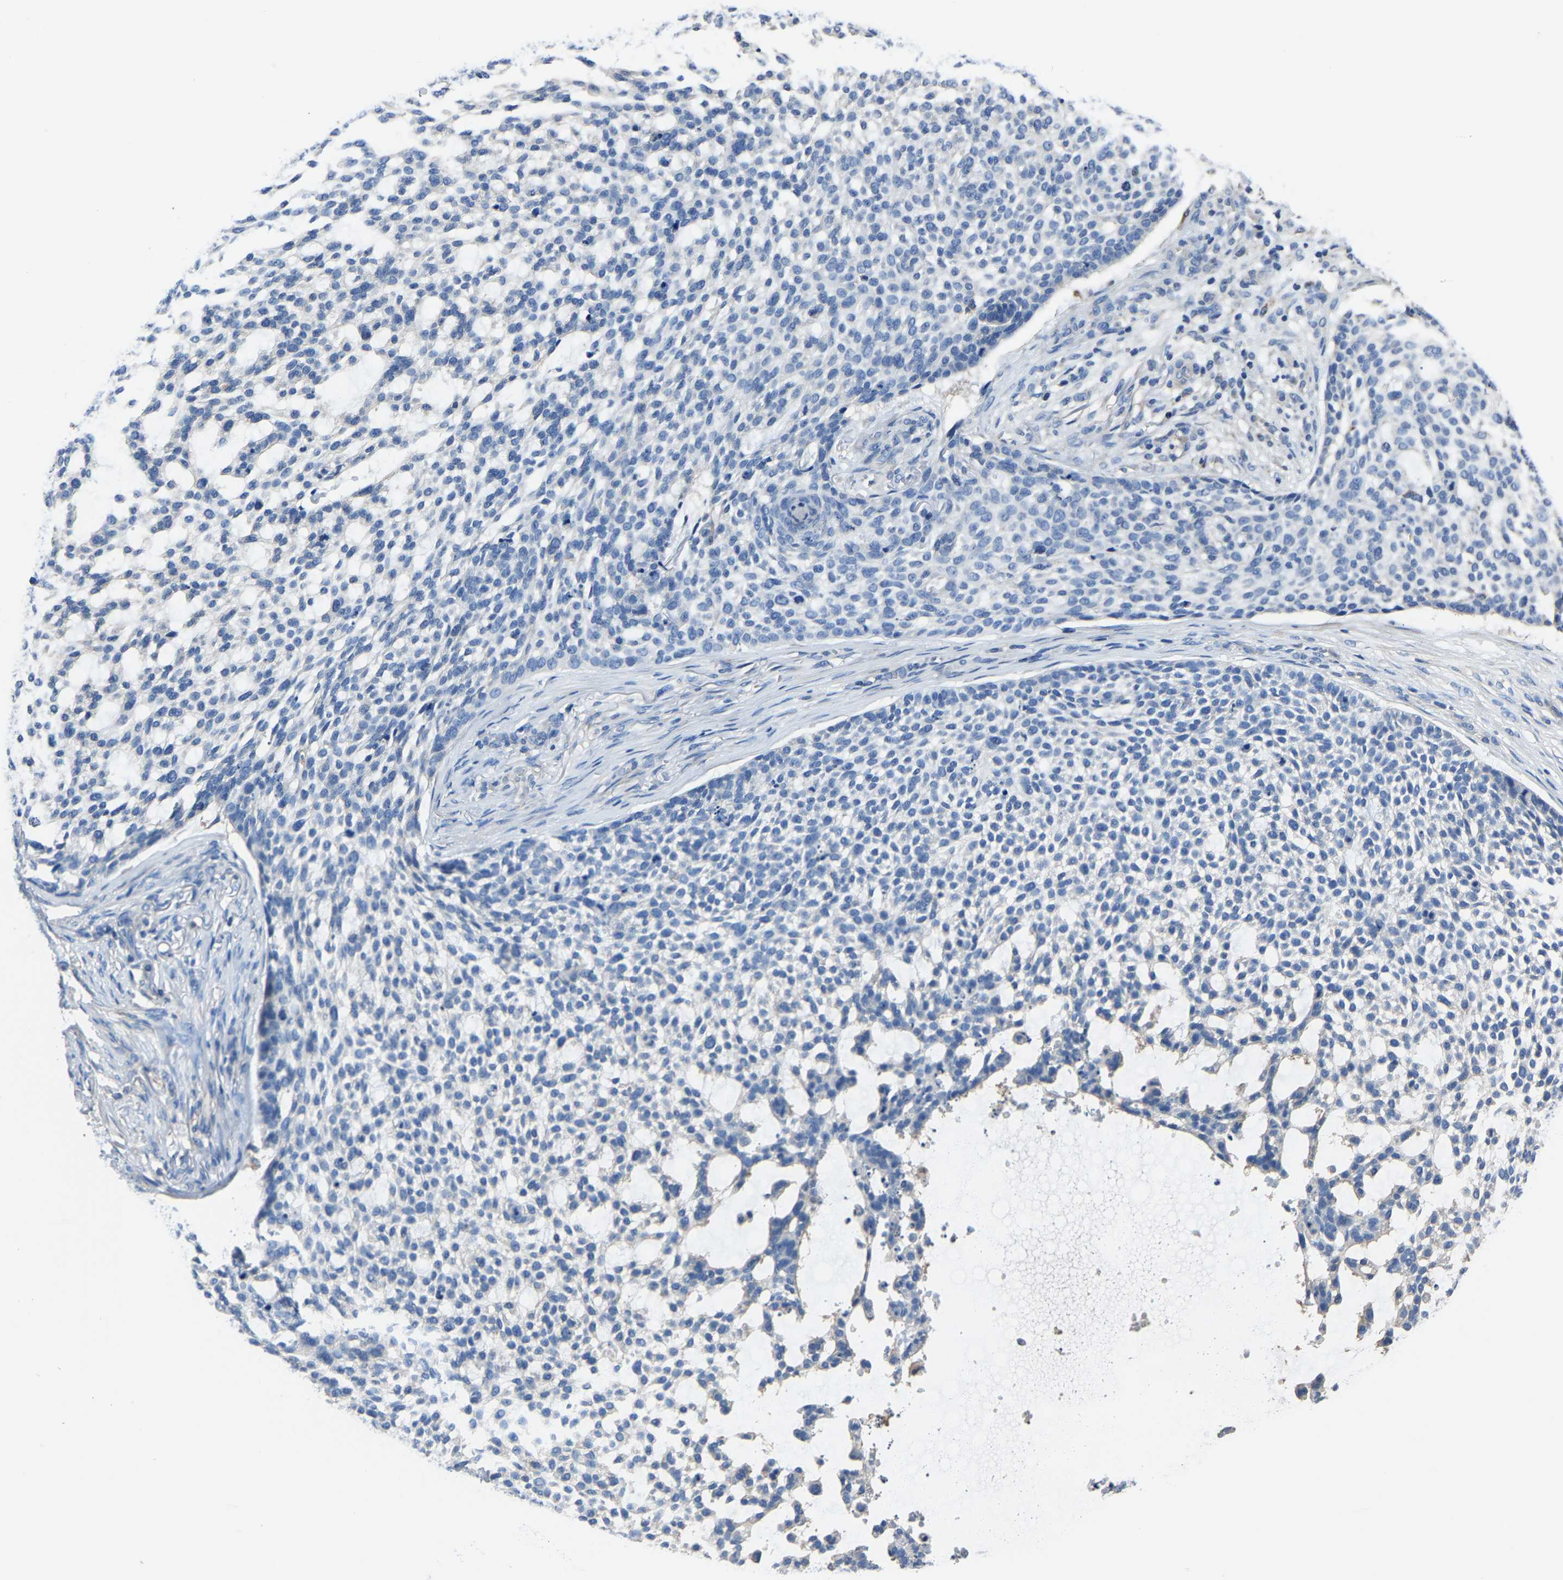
{"staining": {"intensity": "negative", "quantity": "none", "location": "none"}, "tissue": "skin cancer", "cell_type": "Tumor cells", "image_type": "cancer", "snomed": [{"axis": "morphology", "description": "Basal cell carcinoma"}, {"axis": "topography", "description": "Skin"}], "caption": "This image is of basal cell carcinoma (skin) stained with immunohistochemistry to label a protein in brown with the nuclei are counter-stained blue. There is no positivity in tumor cells. The staining is performed using DAB brown chromogen with nuclei counter-stained in using hematoxylin.", "gene": "STRBP", "patient": {"sex": "female", "age": 64}}